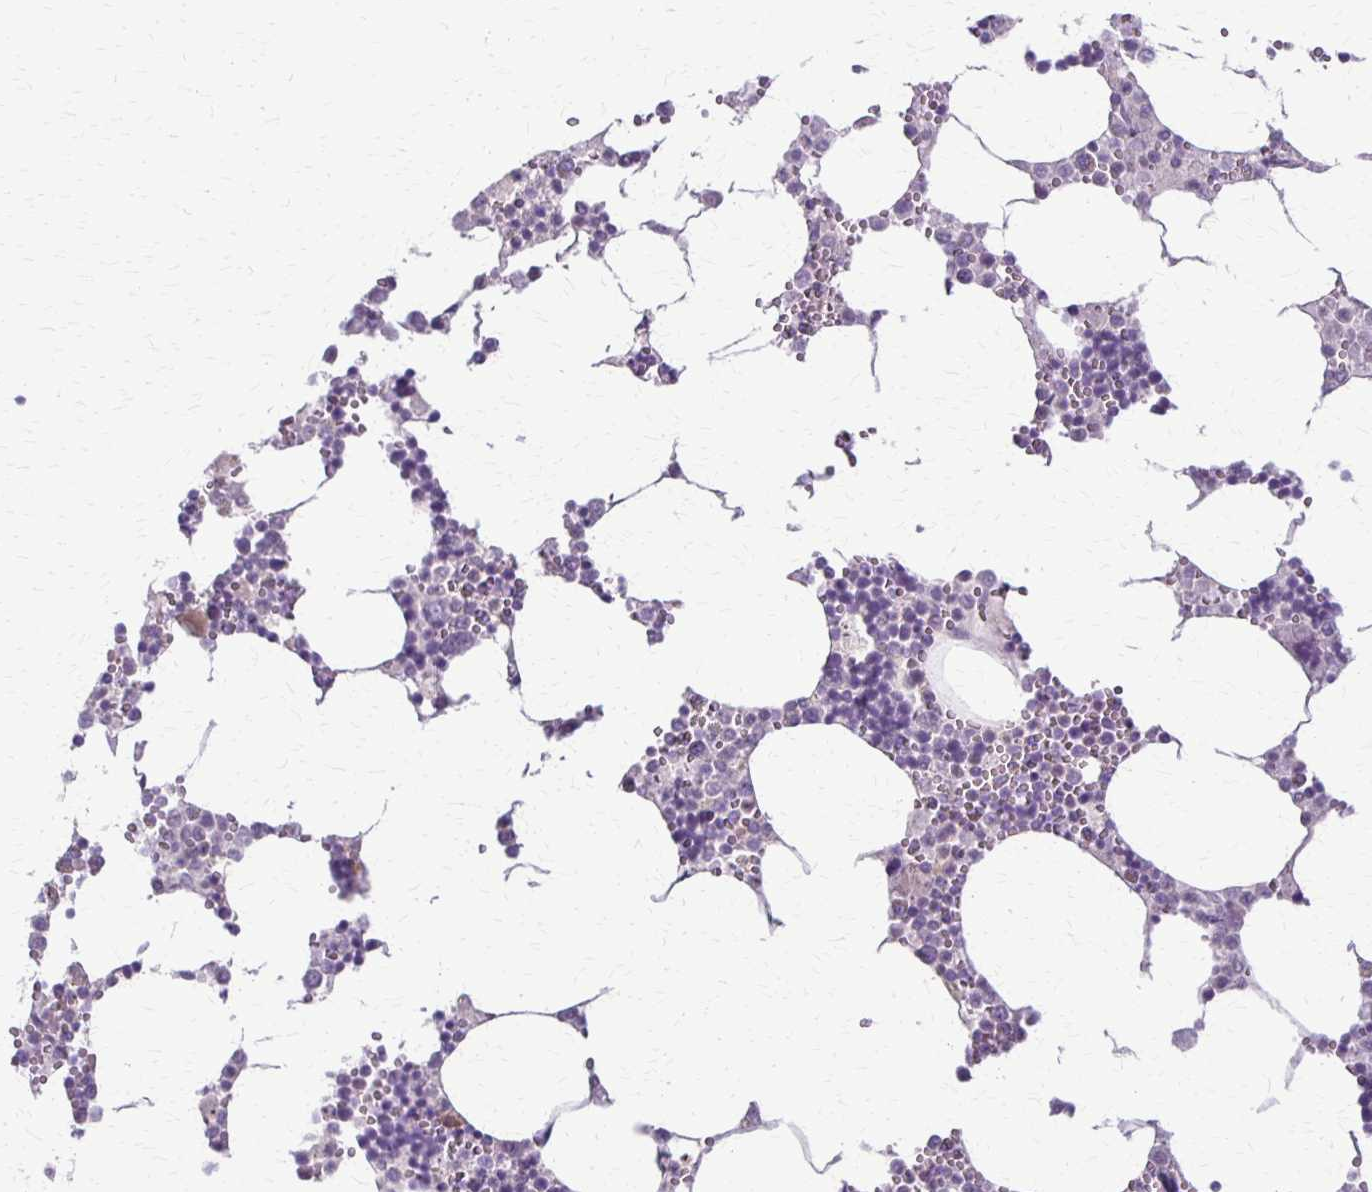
{"staining": {"intensity": "negative", "quantity": "none", "location": "none"}, "tissue": "bone marrow", "cell_type": "Hematopoietic cells", "image_type": "normal", "snomed": [{"axis": "morphology", "description": "Normal tissue, NOS"}, {"axis": "topography", "description": "Bone marrow"}], "caption": "This is an immunohistochemistry histopathology image of unremarkable bone marrow. There is no expression in hematopoietic cells.", "gene": "SLC35E2B", "patient": {"sex": "male", "age": 54}}